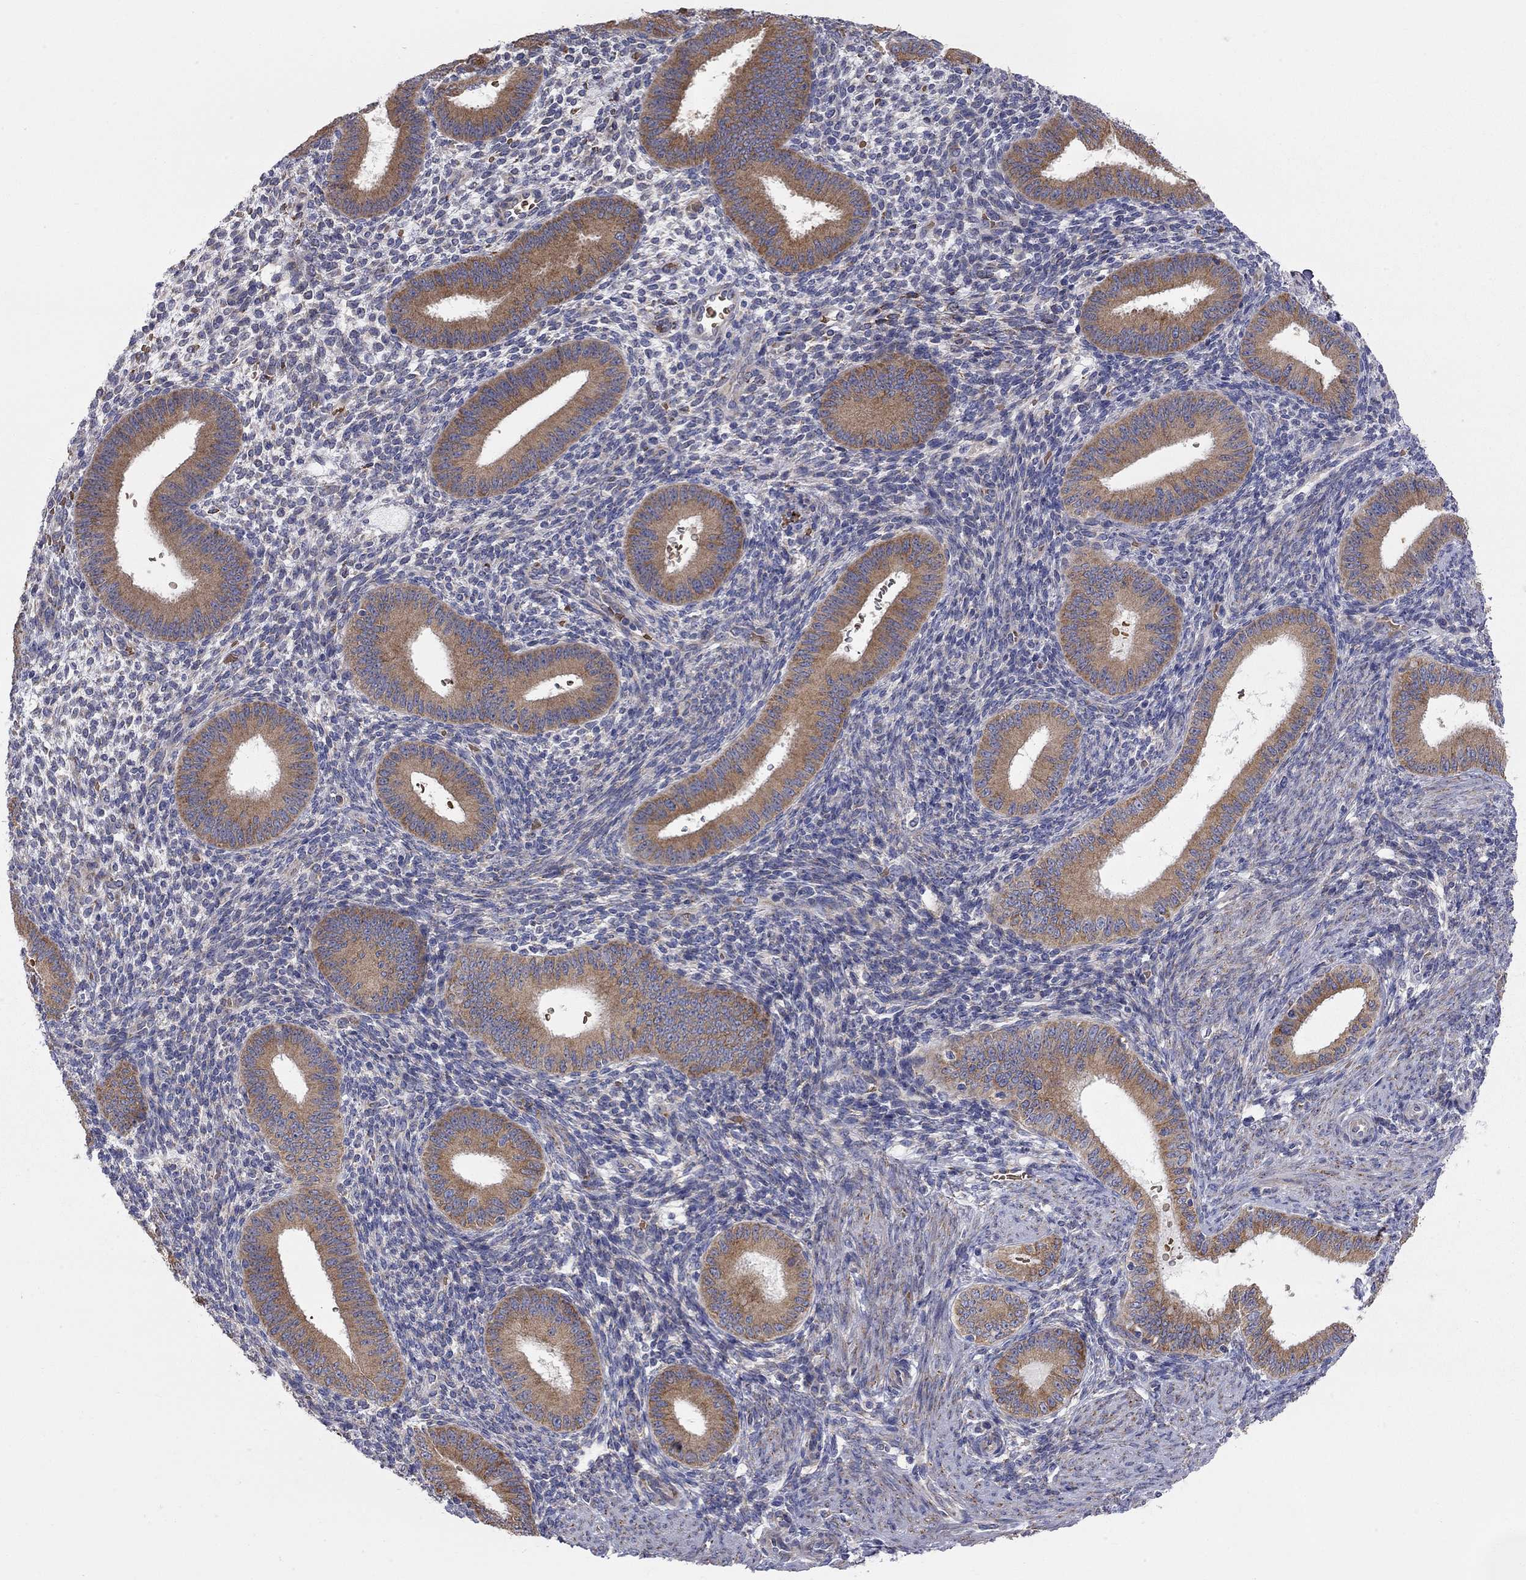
{"staining": {"intensity": "negative", "quantity": "none", "location": "none"}, "tissue": "endometrium", "cell_type": "Cells in endometrial stroma", "image_type": "normal", "snomed": [{"axis": "morphology", "description": "Normal tissue, NOS"}, {"axis": "topography", "description": "Endometrium"}], "caption": "Immunohistochemistry photomicrograph of normal endometrium: human endometrium stained with DAB demonstrates no significant protein expression in cells in endometrial stroma.", "gene": "CASTOR1", "patient": {"sex": "female", "age": 39}}